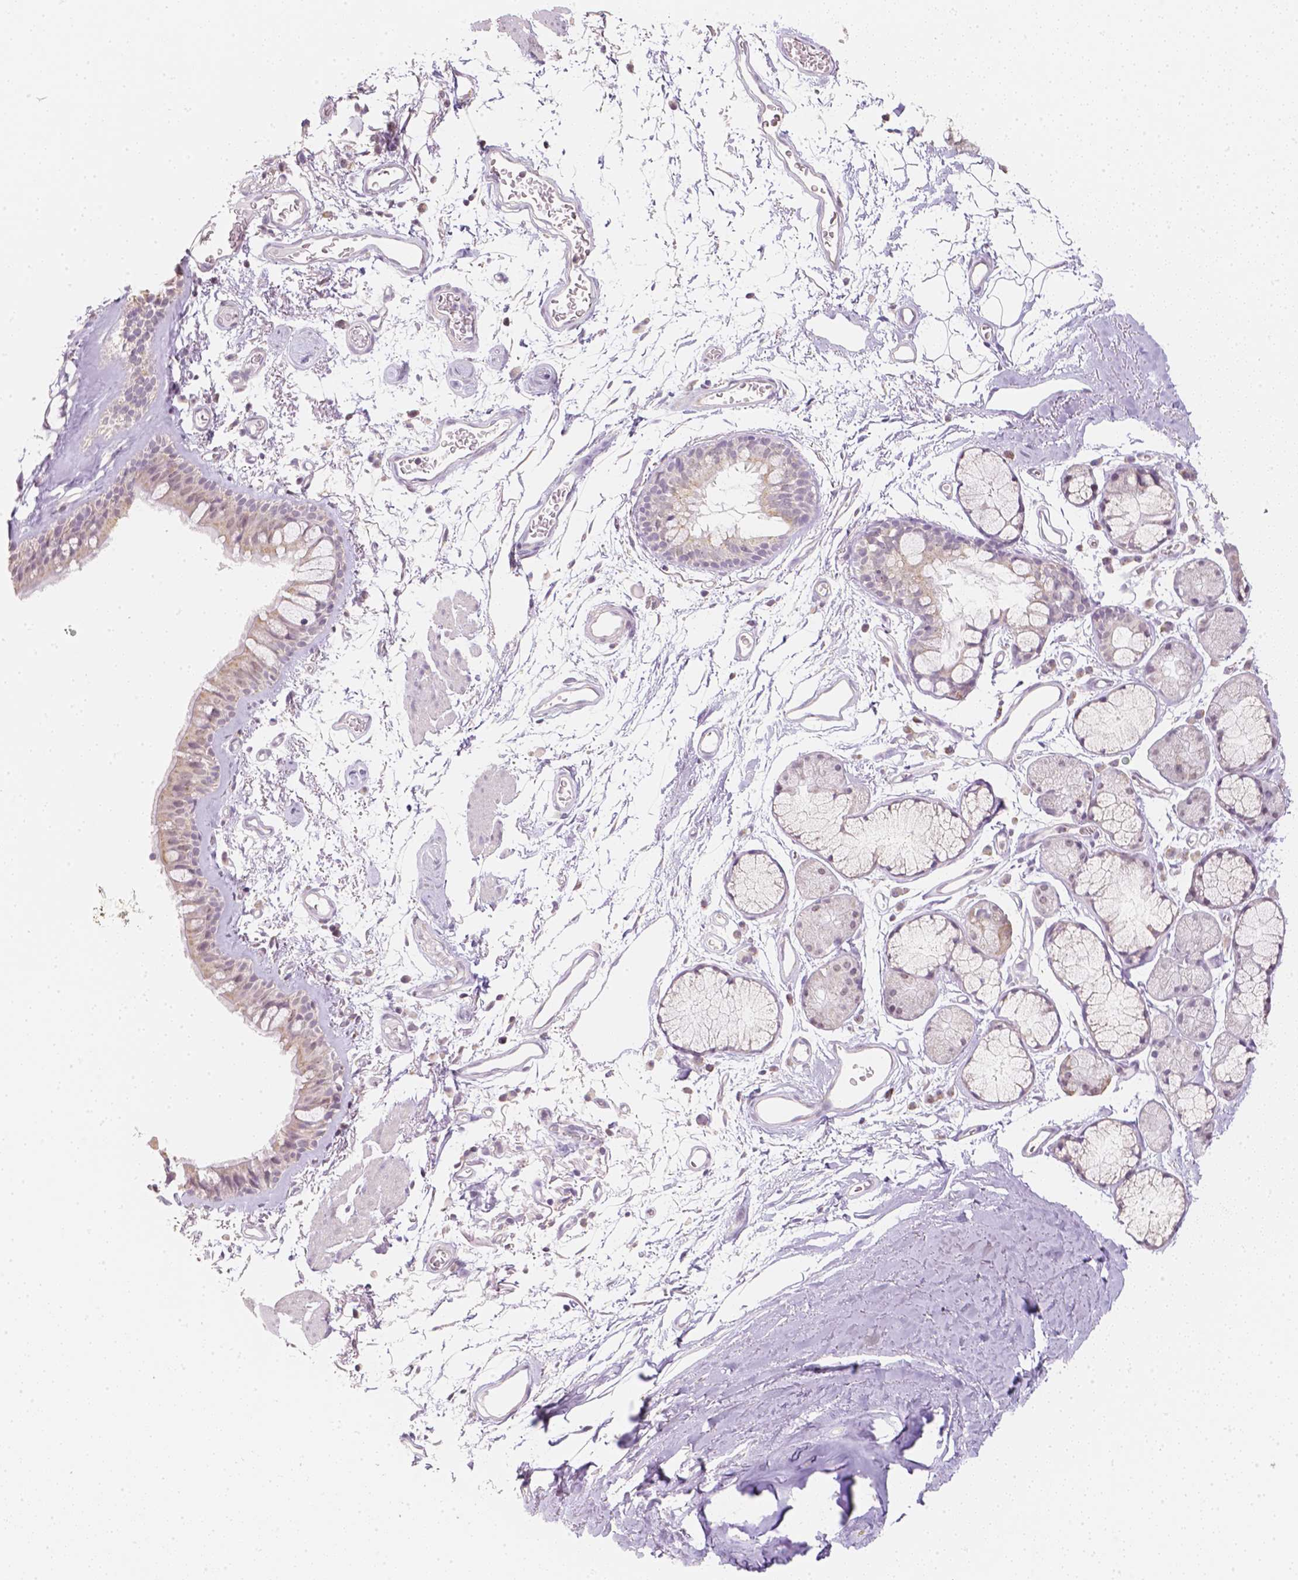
{"staining": {"intensity": "moderate", "quantity": ">75%", "location": "cytoplasmic/membranous,nuclear"}, "tissue": "bronchus", "cell_type": "Respiratory epithelial cells", "image_type": "normal", "snomed": [{"axis": "morphology", "description": "Normal tissue, NOS"}, {"axis": "topography", "description": "Cartilage tissue"}, {"axis": "topography", "description": "Bronchus"}], "caption": "Protein staining exhibits moderate cytoplasmic/membranous,nuclear staining in about >75% of respiratory epithelial cells in unremarkable bronchus.", "gene": "NVL", "patient": {"sex": "female", "age": 79}}